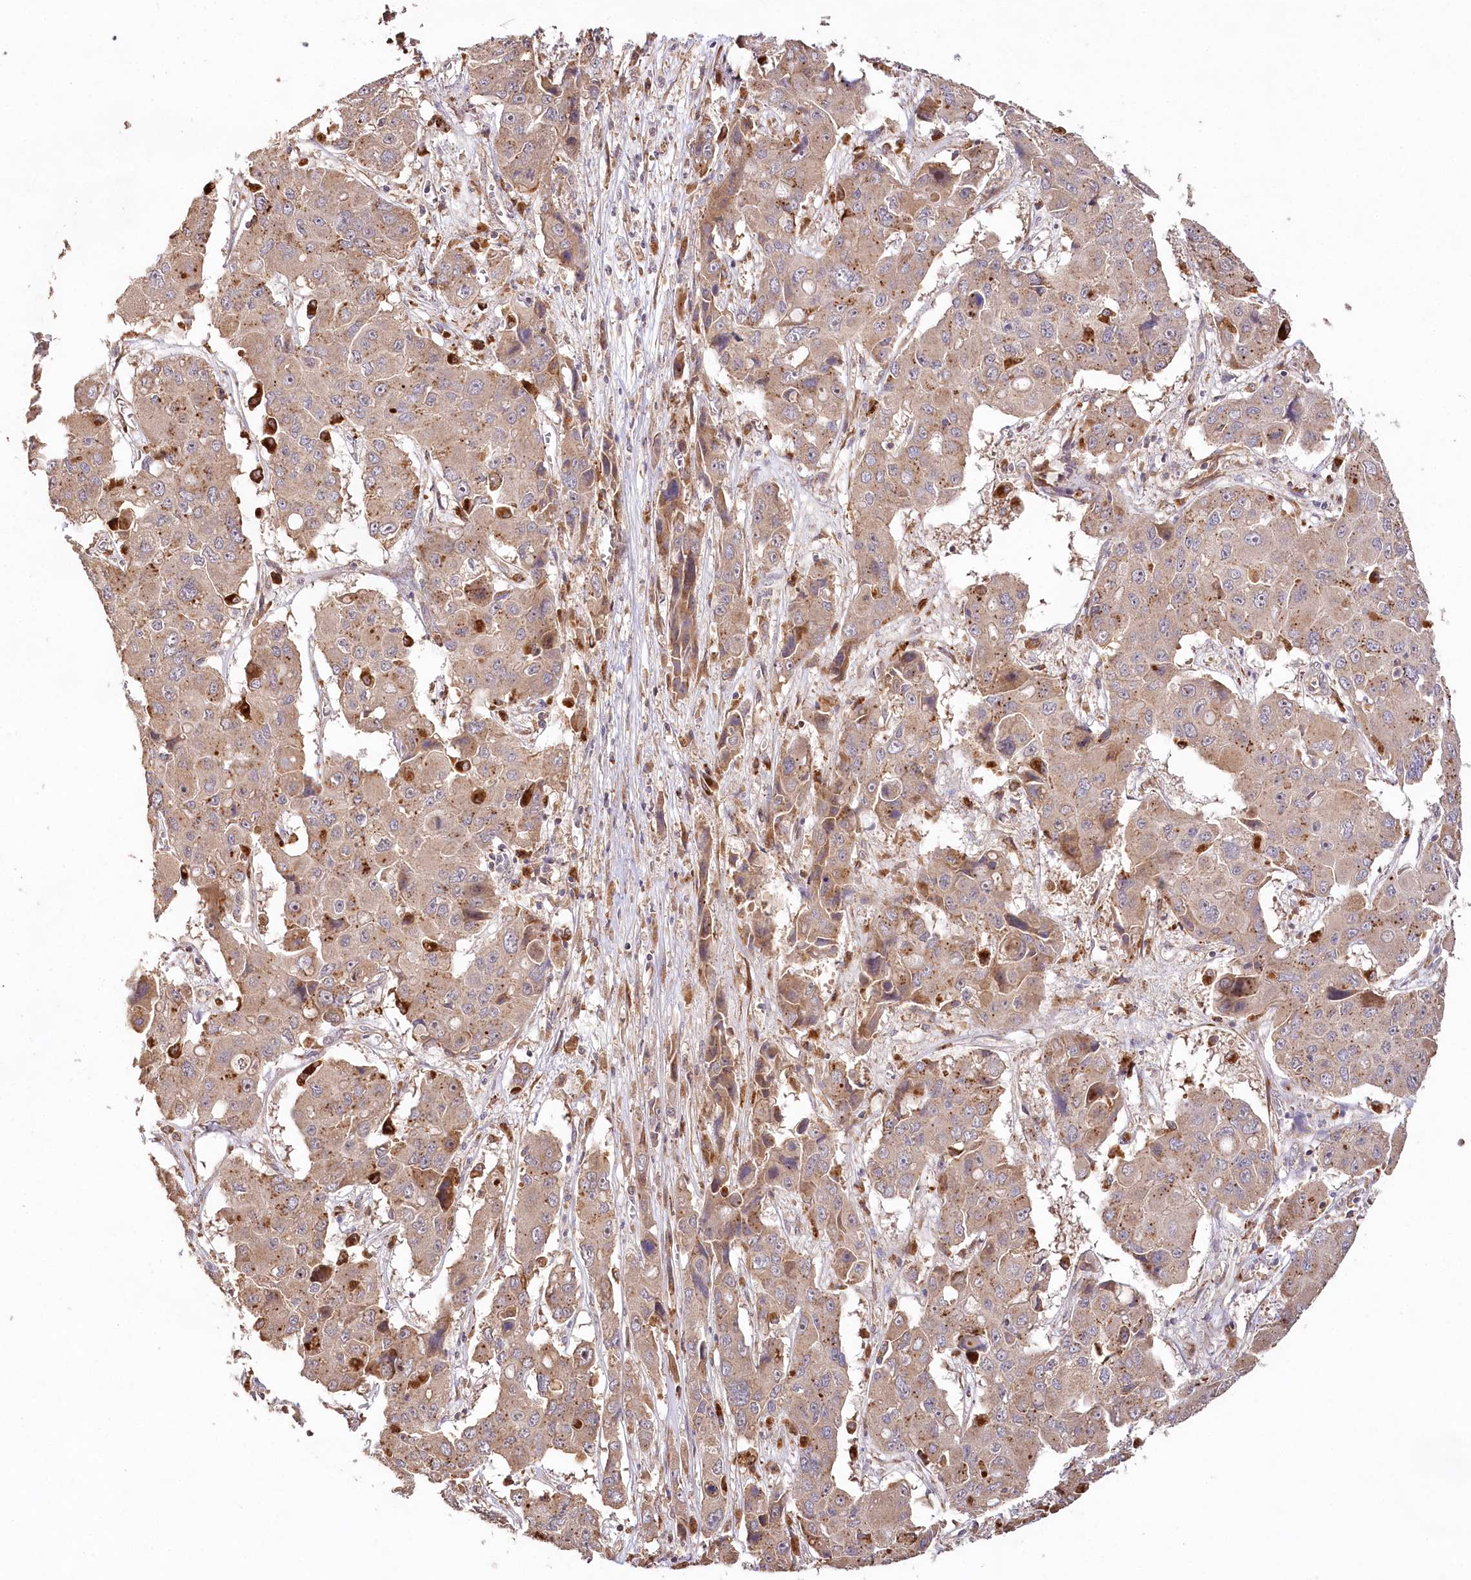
{"staining": {"intensity": "moderate", "quantity": ">75%", "location": "cytoplasmic/membranous"}, "tissue": "liver cancer", "cell_type": "Tumor cells", "image_type": "cancer", "snomed": [{"axis": "morphology", "description": "Cholangiocarcinoma"}, {"axis": "topography", "description": "Liver"}], "caption": "This is an image of immunohistochemistry staining of cholangiocarcinoma (liver), which shows moderate positivity in the cytoplasmic/membranous of tumor cells.", "gene": "DMXL1", "patient": {"sex": "male", "age": 67}}